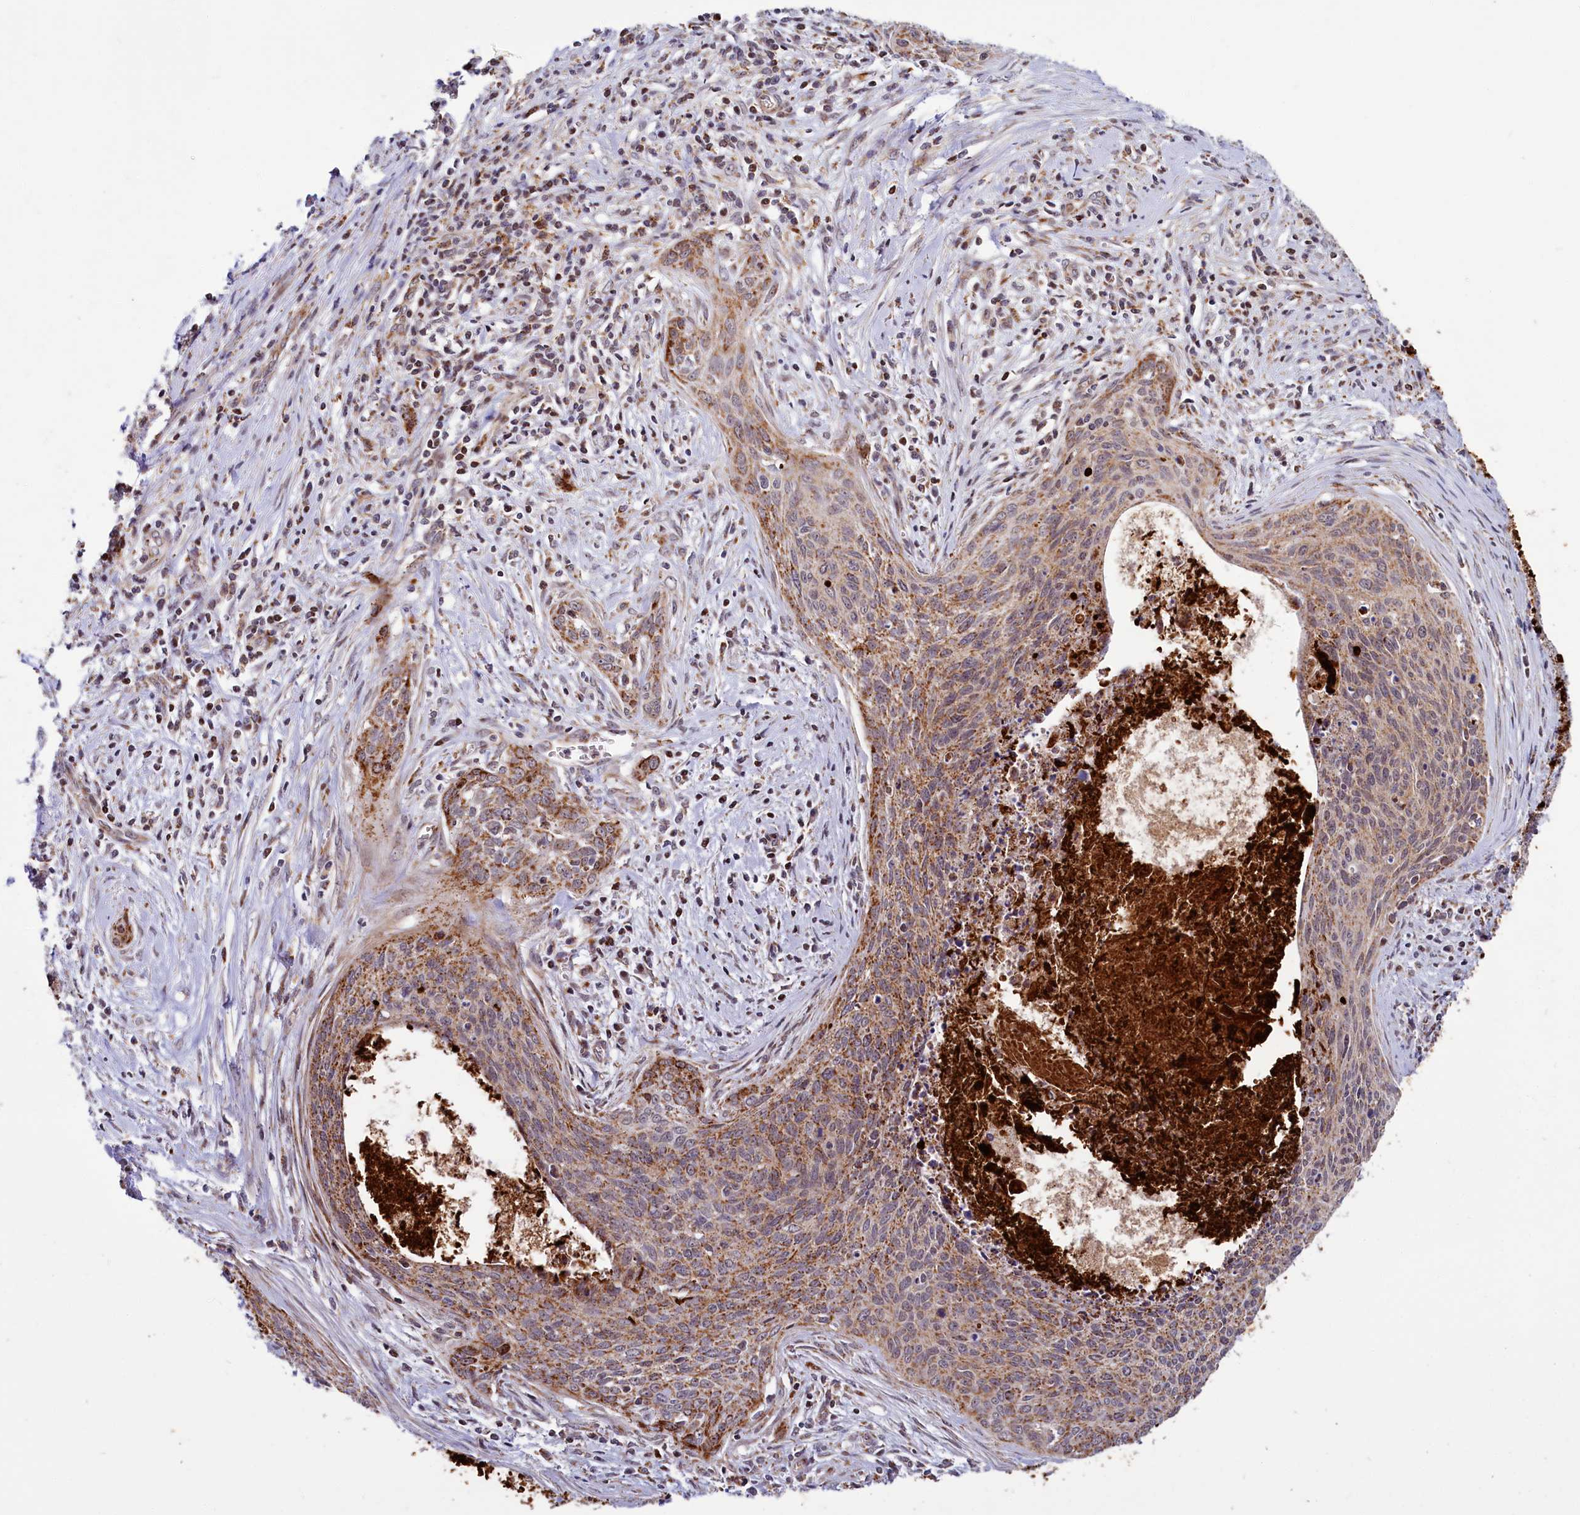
{"staining": {"intensity": "moderate", "quantity": ">75%", "location": "cytoplasmic/membranous"}, "tissue": "cervical cancer", "cell_type": "Tumor cells", "image_type": "cancer", "snomed": [{"axis": "morphology", "description": "Squamous cell carcinoma, NOS"}, {"axis": "topography", "description": "Cervix"}], "caption": "Immunohistochemistry photomicrograph of neoplastic tissue: human cervical cancer stained using IHC demonstrates medium levels of moderate protein expression localized specifically in the cytoplasmic/membranous of tumor cells, appearing as a cytoplasmic/membranous brown color.", "gene": "DYNC2H1", "patient": {"sex": "female", "age": 55}}